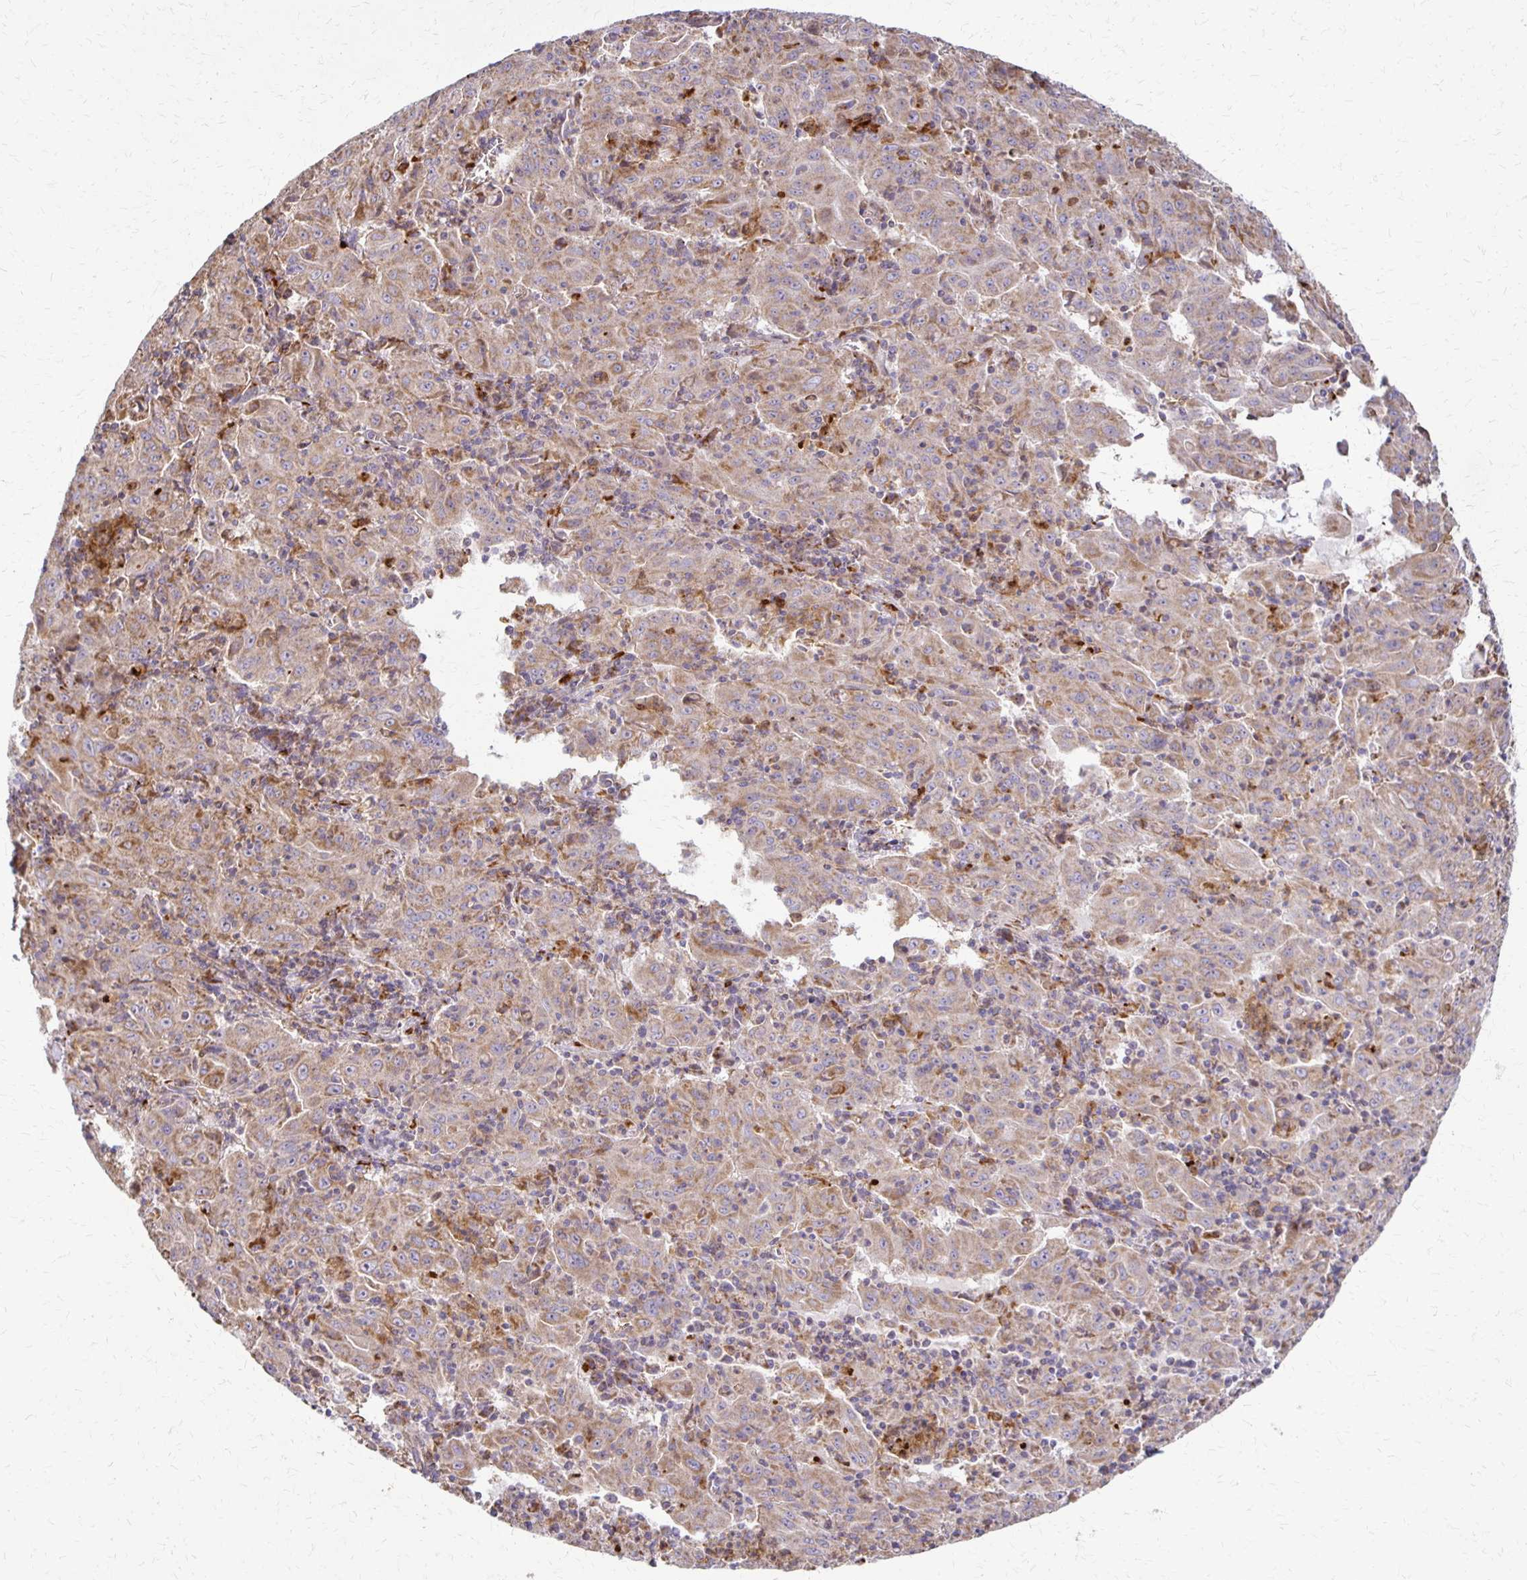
{"staining": {"intensity": "weak", "quantity": "25%-75%", "location": "cytoplasmic/membranous"}, "tissue": "pancreatic cancer", "cell_type": "Tumor cells", "image_type": "cancer", "snomed": [{"axis": "morphology", "description": "Adenocarcinoma, NOS"}, {"axis": "topography", "description": "Pancreas"}], "caption": "High-magnification brightfield microscopy of pancreatic cancer (adenocarcinoma) stained with DAB (brown) and counterstained with hematoxylin (blue). tumor cells exhibit weak cytoplasmic/membranous positivity is seen in about25%-75% of cells.", "gene": "EIF4EBP2", "patient": {"sex": "male", "age": 63}}